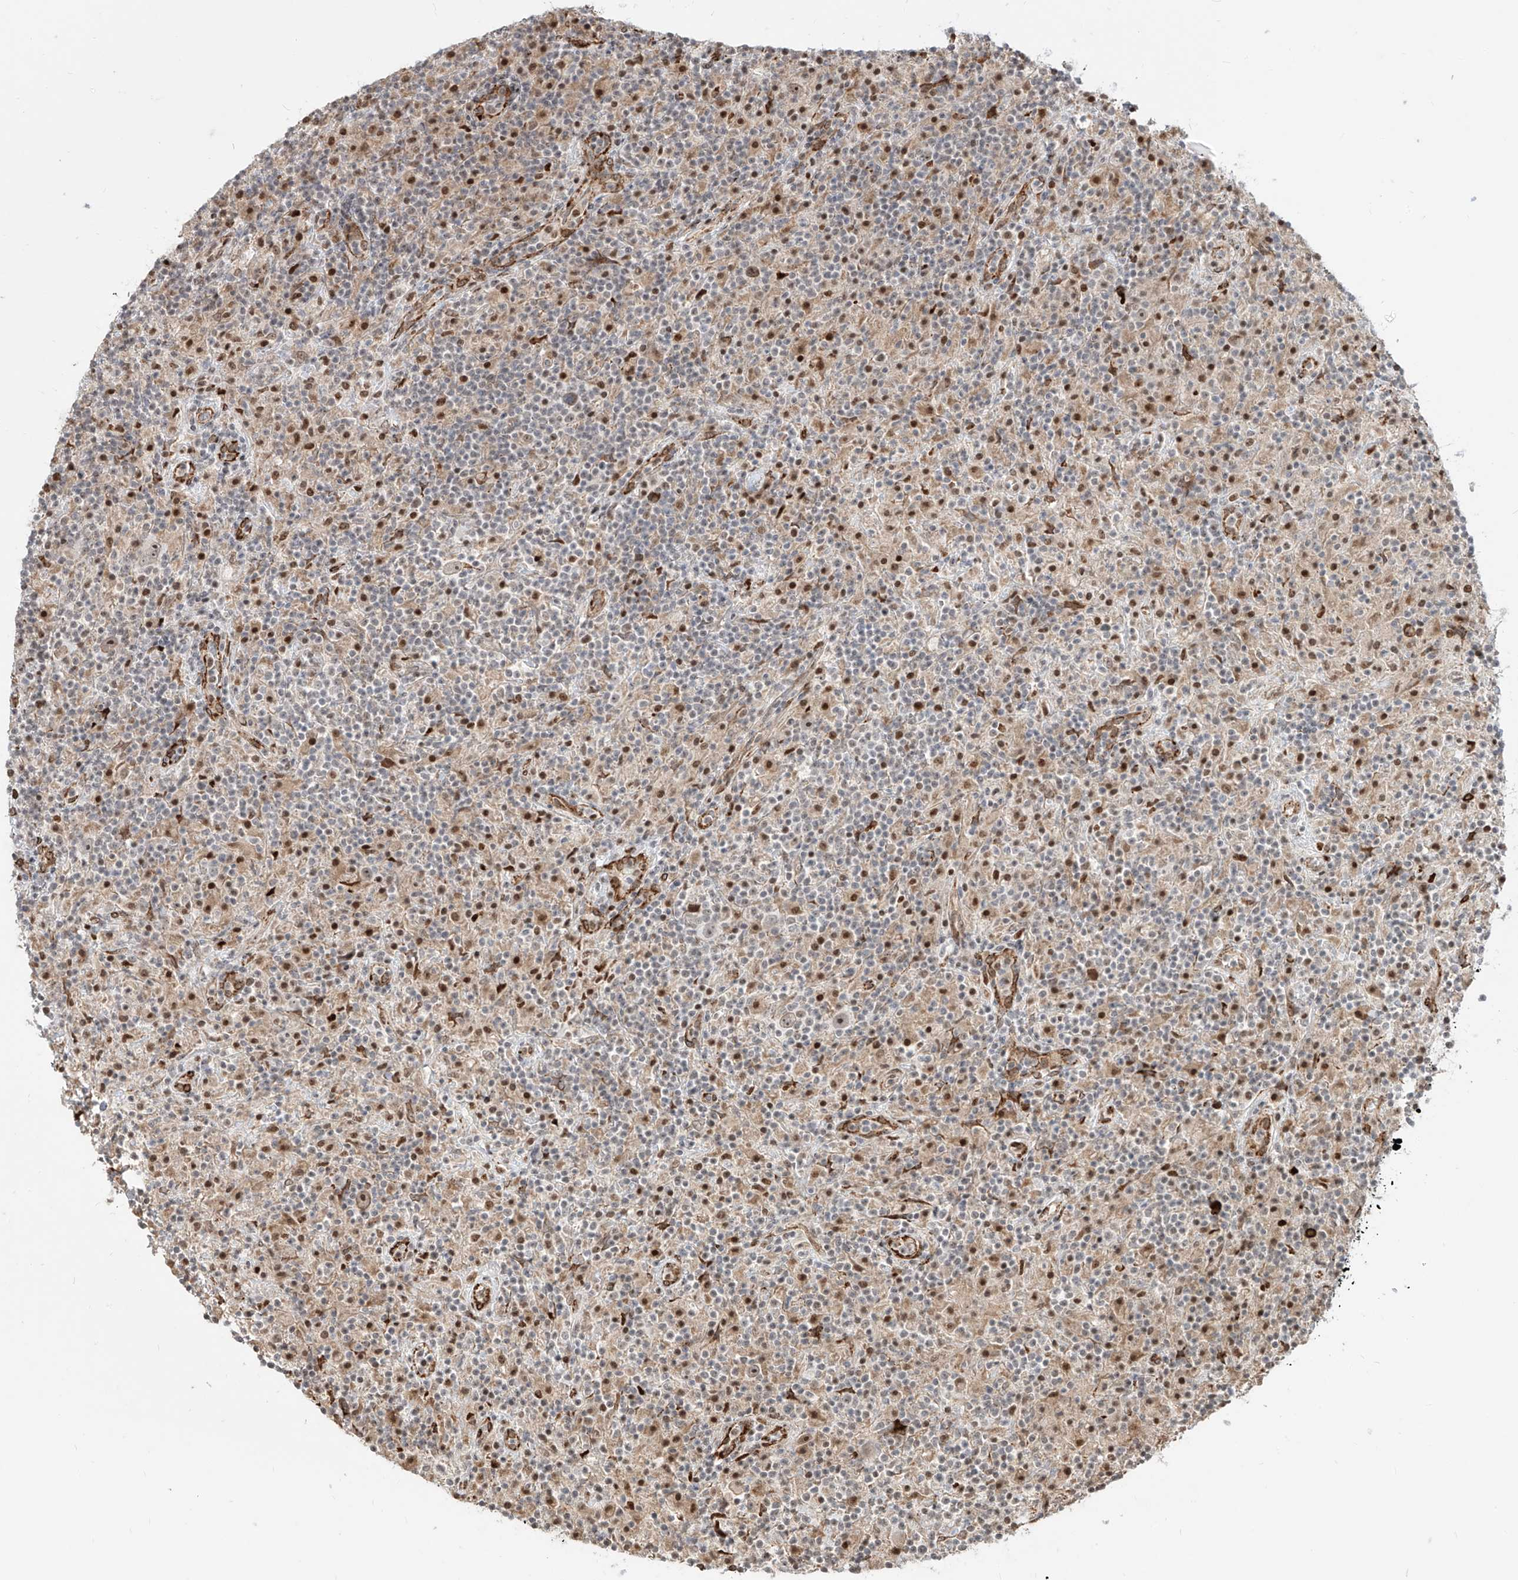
{"staining": {"intensity": "moderate", "quantity": "25%-75%", "location": "nuclear"}, "tissue": "lymphoma", "cell_type": "Tumor cells", "image_type": "cancer", "snomed": [{"axis": "morphology", "description": "Hodgkin's disease, NOS"}, {"axis": "topography", "description": "Lymph node"}], "caption": "Immunohistochemical staining of lymphoma demonstrates medium levels of moderate nuclear staining in about 25%-75% of tumor cells.", "gene": "ZNF710", "patient": {"sex": "male", "age": 70}}